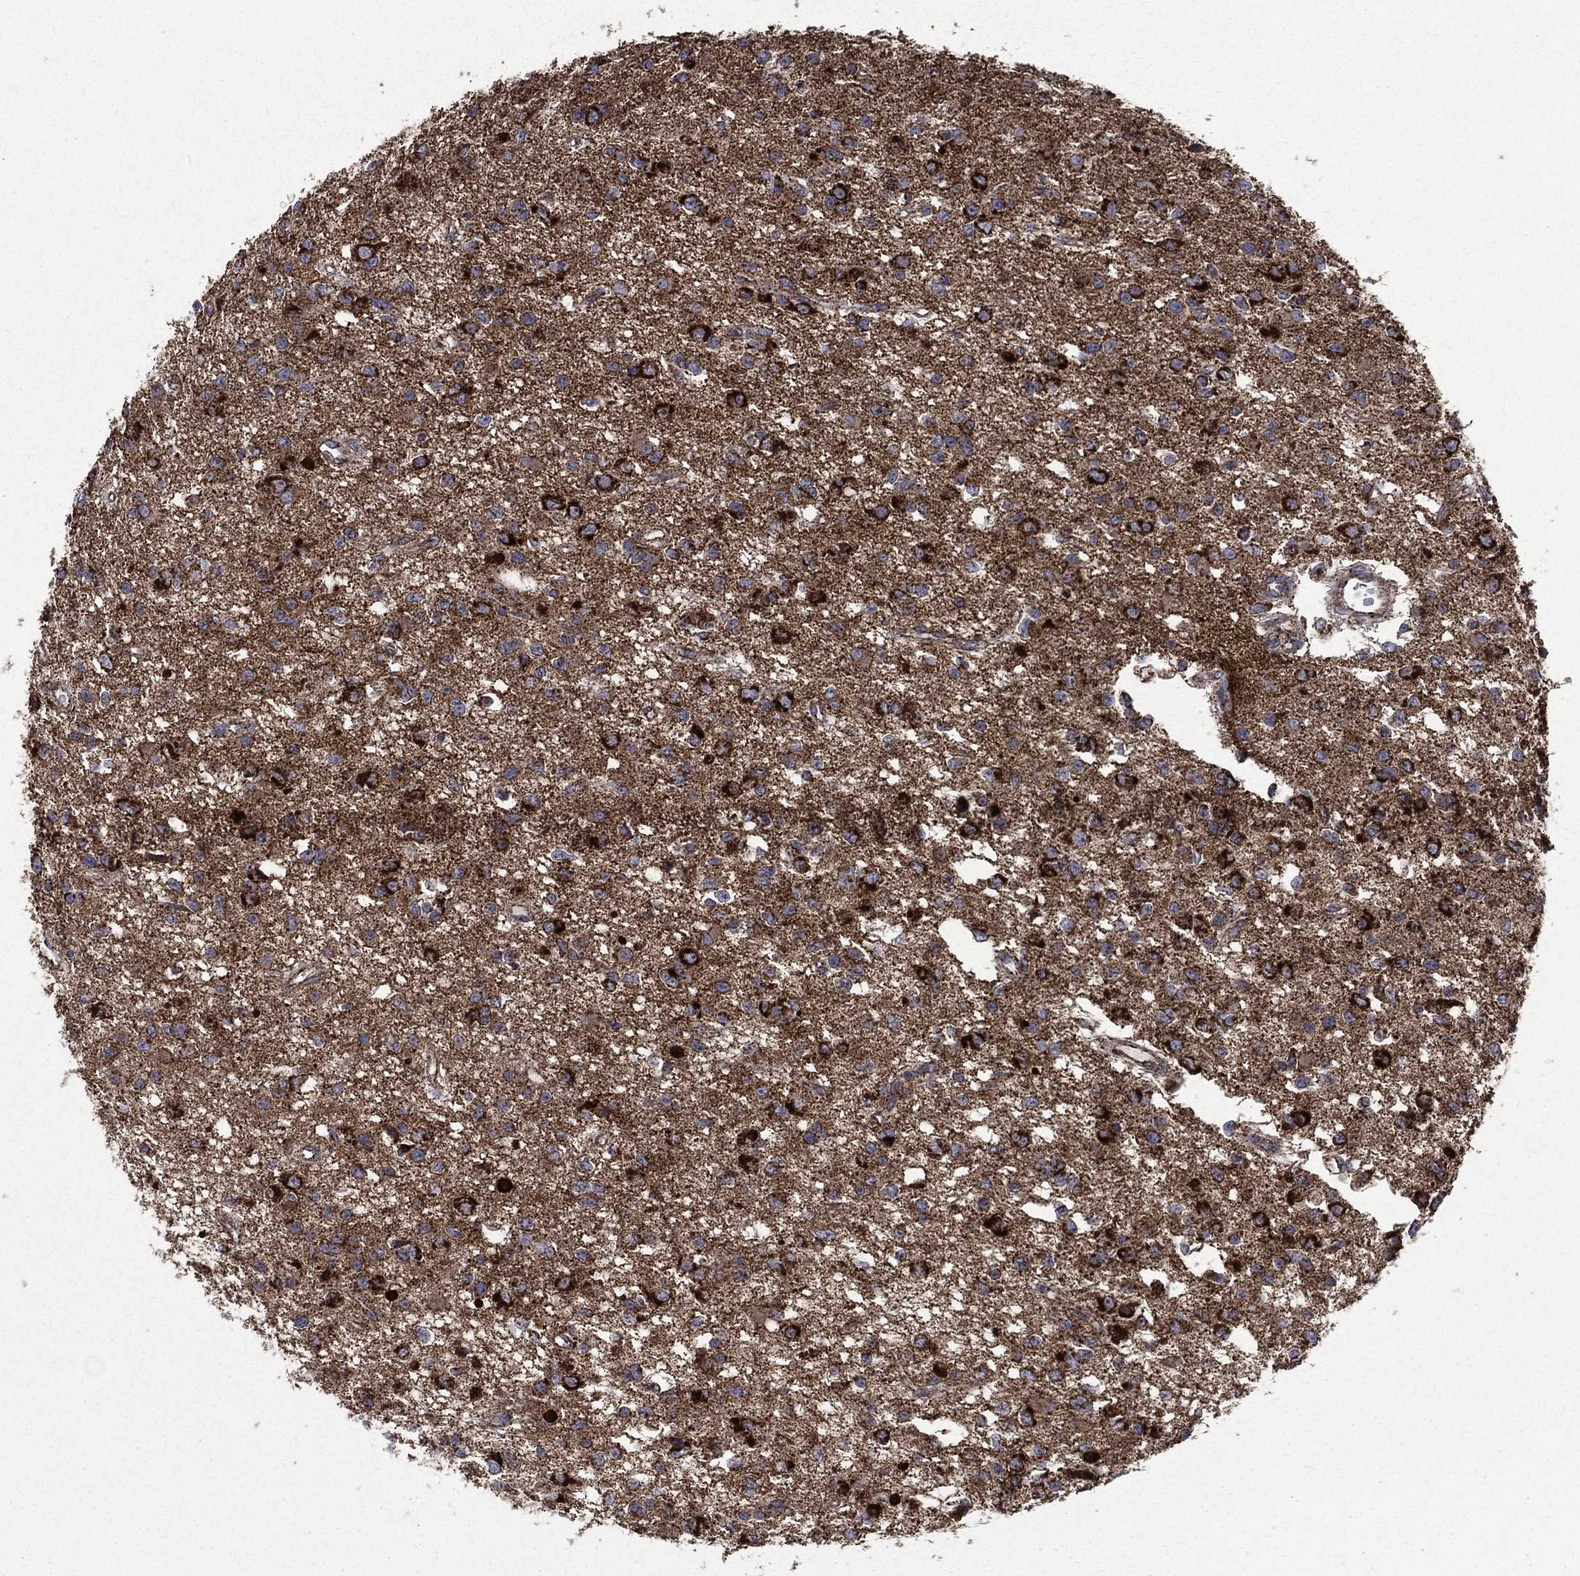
{"staining": {"intensity": "strong", "quantity": "<25%", "location": "cytoplasmic/membranous"}, "tissue": "glioma", "cell_type": "Tumor cells", "image_type": "cancer", "snomed": [{"axis": "morphology", "description": "Glioma, malignant, Low grade"}, {"axis": "topography", "description": "Brain"}], "caption": "Immunohistochemical staining of malignant glioma (low-grade) exhibits medium levels of strong cytoplasmic/membranous staining in about <25% of tumor cells.", "gene": "GOT2", "patient": {"sex": "female", "age": 45}}